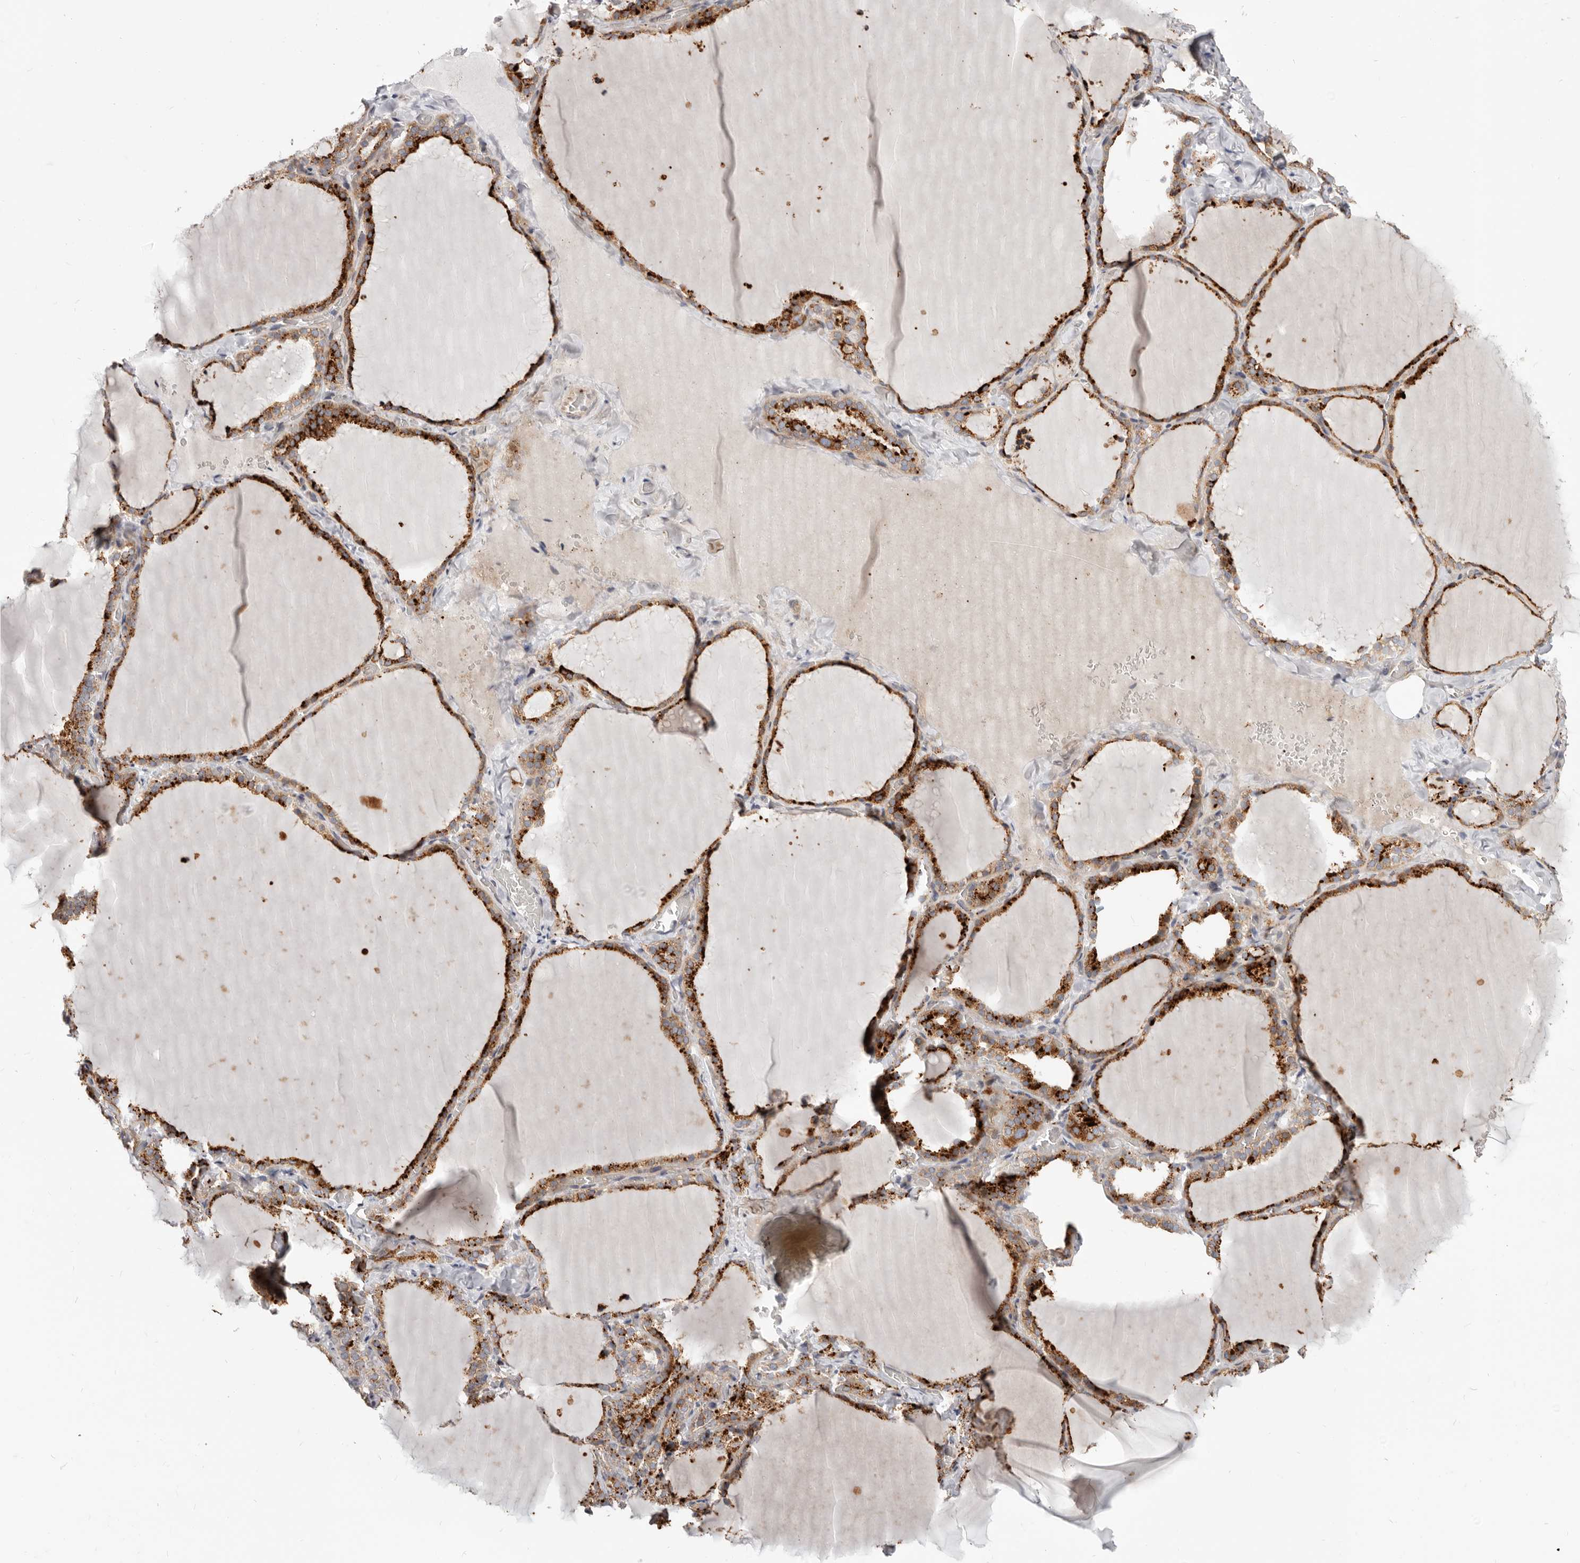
{"staining": {"intensity": "strong", "quantity": ">75%", "location": "cytoplasmic/membranous"}, "tissue": "thyroid gland", "cell_type": "Glandular cells", "image_type": "normal", "snomed": [{"axis": "morphology", "description": "Normal tissue, NOS"}, {"axis": "topography", "description": "Thyroid gland"}], "caption": "Glandular cells display high levels of strong cytoplasmic/membranous expression in approximately >75% of cells in unremarkable human thyroid gland. The staining was performed using DAB, with brown indicating positive protein expression. Nuclei are stained blue with hematoxylin.", "gene": "TOR3A", "patient": {"sex": "female", "age": 22}}